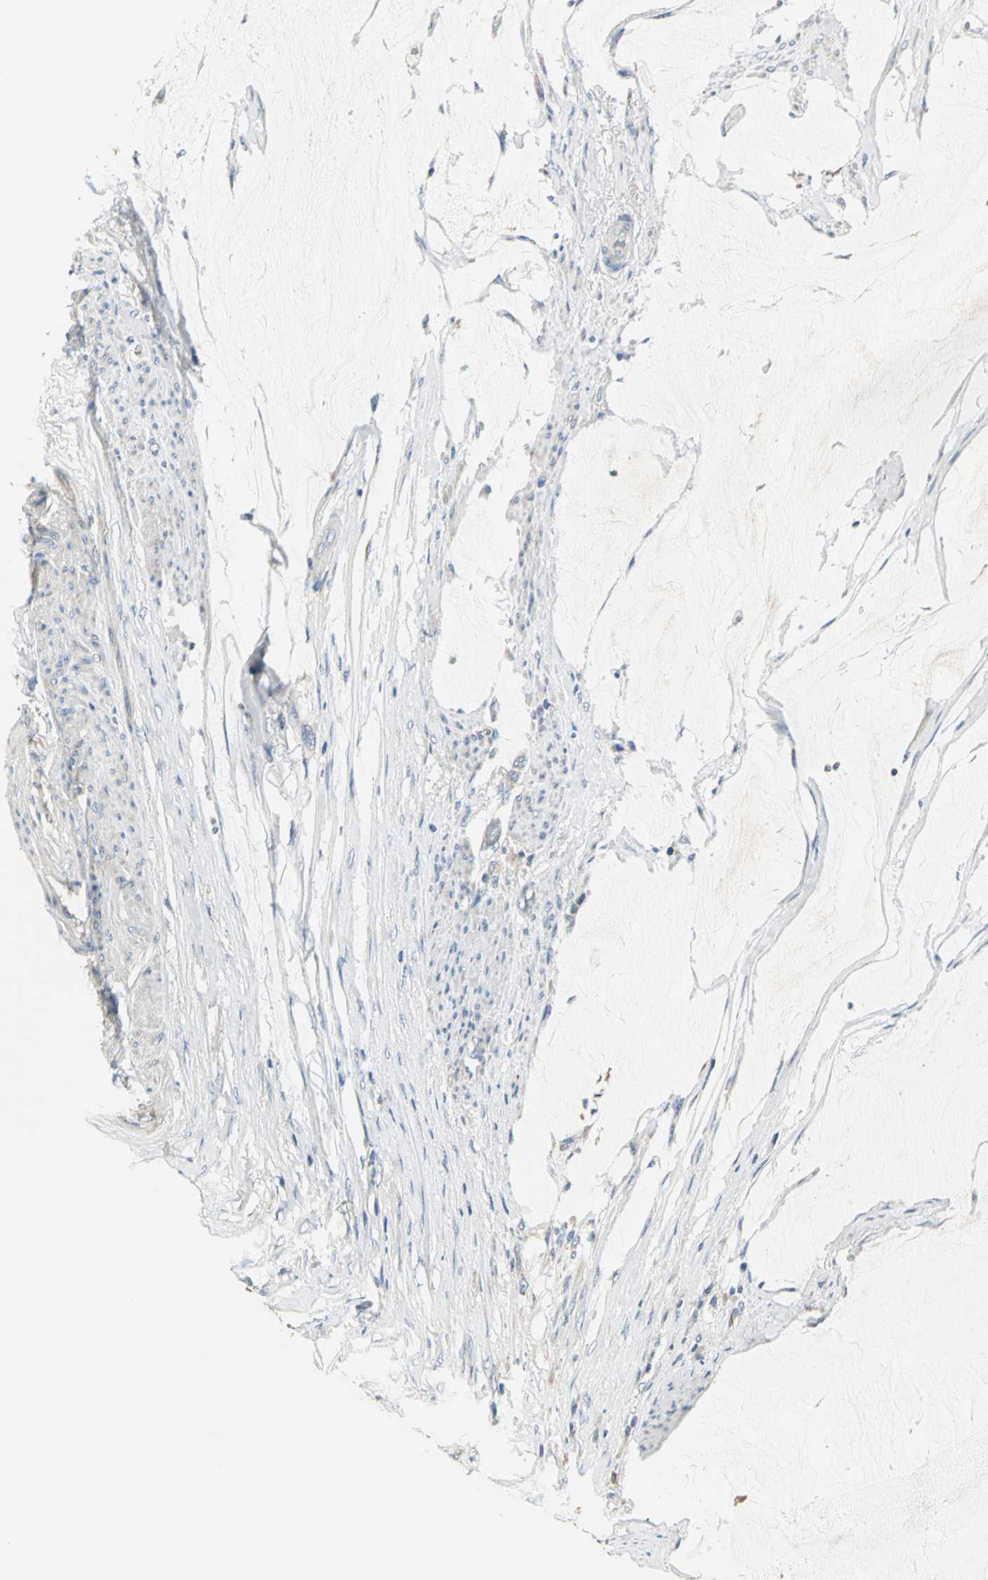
{"staining": {"intensity": "strong", "quantity": ">75%", "location": "cytoplasmic/membranous"}, "tissue": "colorectal cancer", "cell_type": "Tumor cells", "image_type": "cancer", "snomed": [{"axis": "morphology", "description": "Normal tissue, NOS"}, {"axis": "morphology", "description": "Adenocarcinoma, NOS"}, {"axis": "topography", "description": "Rectum"}, {"axis": "topography", "description": "Peripheral nerve tissue"}], "caption": "Protein positivity by immunohistochemistry (IHC) displays strong cytoplasmic/membranous expression in about >75% of tumor cells in colorectal cancer (adenocarcinoma). (DAB IHC, brown staining for protein, blue staining for nuclei).", "gene": "B3GNT2", "patient": {"sex": "female", "age": 77}}